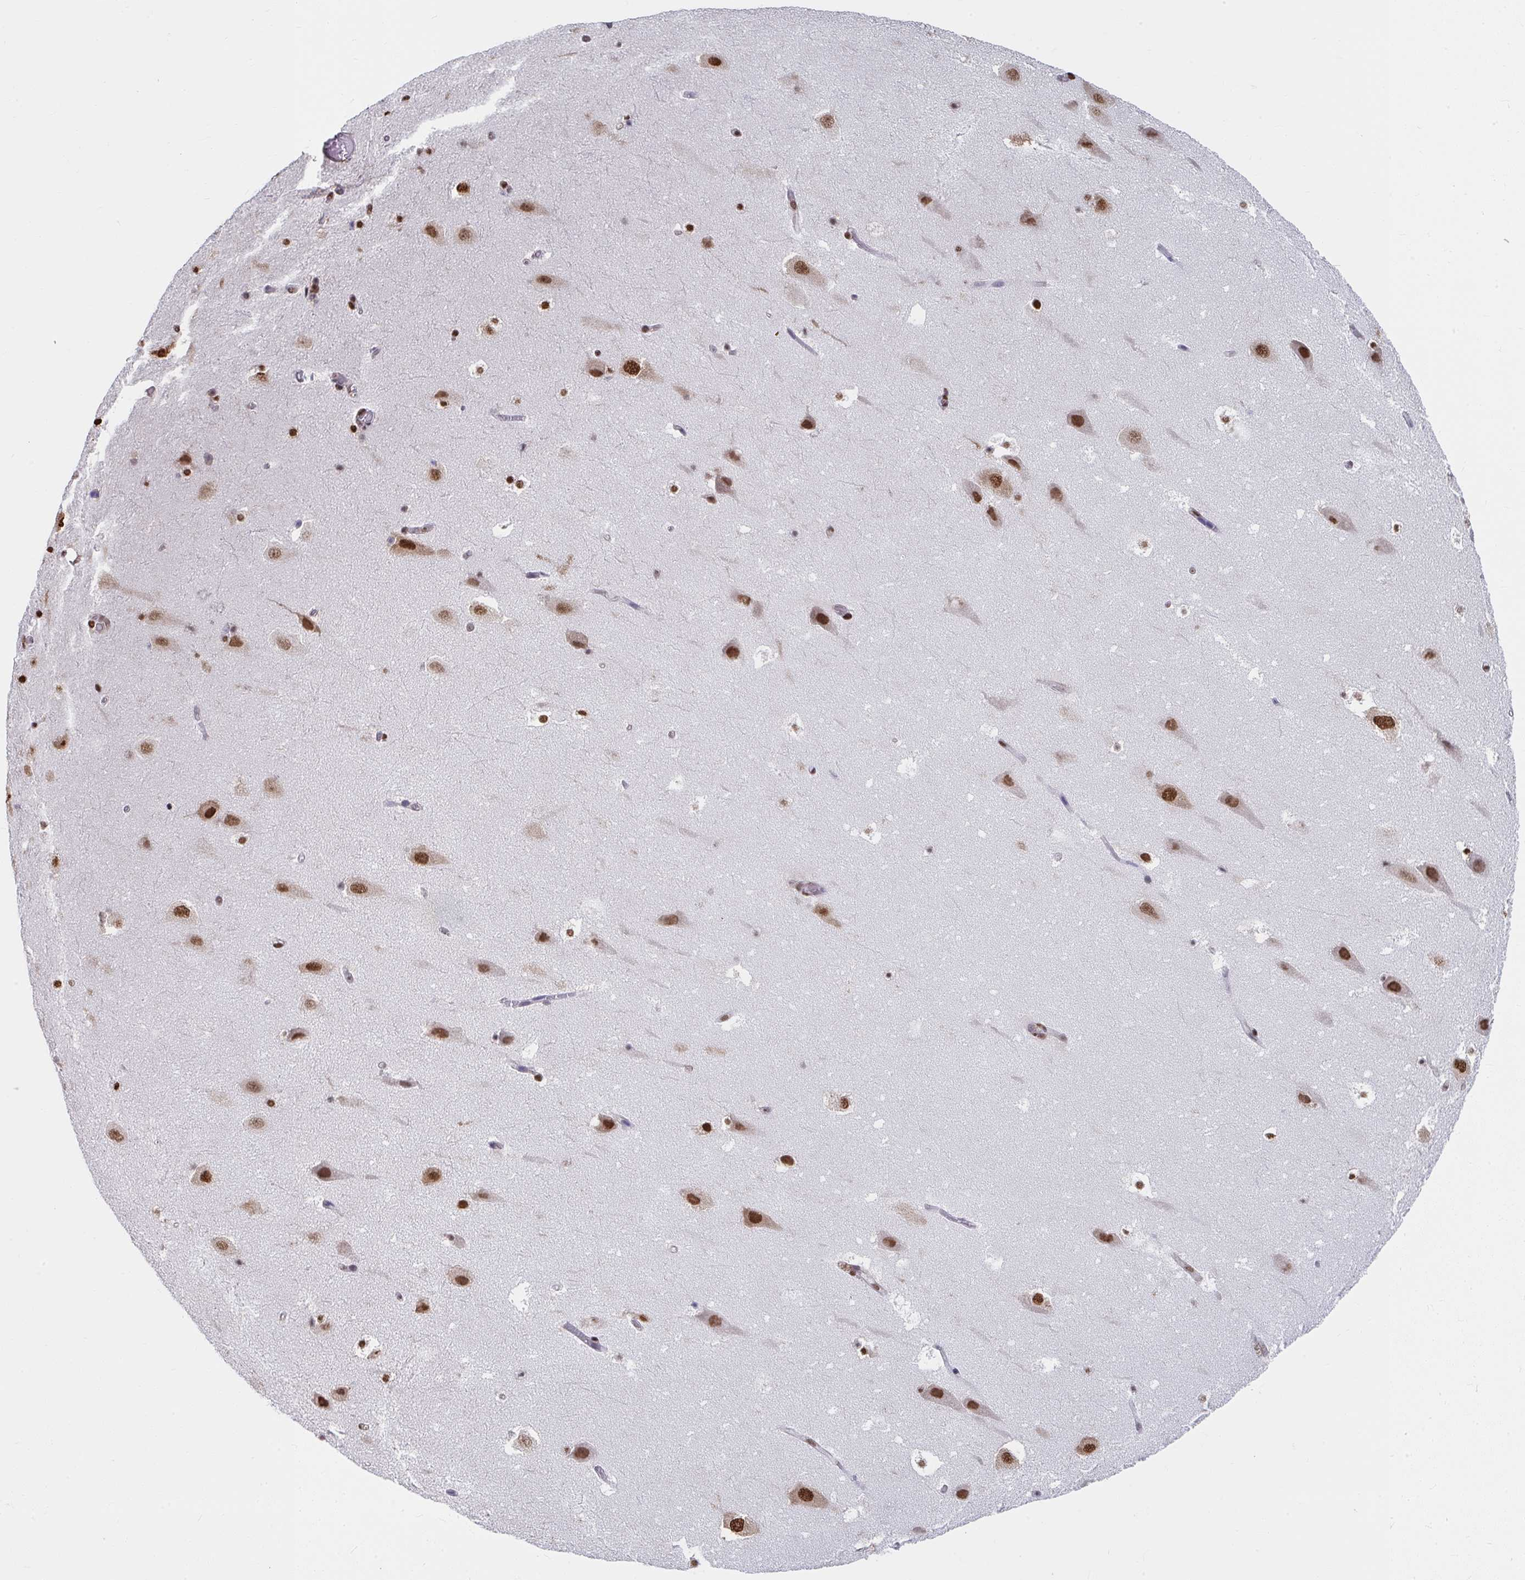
{"staining": {"intensity": "strong", "quantity": ">75%", "location": "cytoplasmic/membranous,nuclear"}, "tissue": "hippocampus", "cell_type": "Glial cells", "image_type": "normal", "snomed": [{"axis": "morphology", "description": "Normal tissue, NOS"}, {"axis": "topography", "description": "Hippocampus"}], "caption": "Approximately >75% of glial cells in normal hippocampus demonstrate strong cytoplasmic/membranous,nuclear protein positivity as visualized by brown immunohistochemical staining.", "gene": "SYNCRIP", "patient": {"sex": "female", "age": 42}}